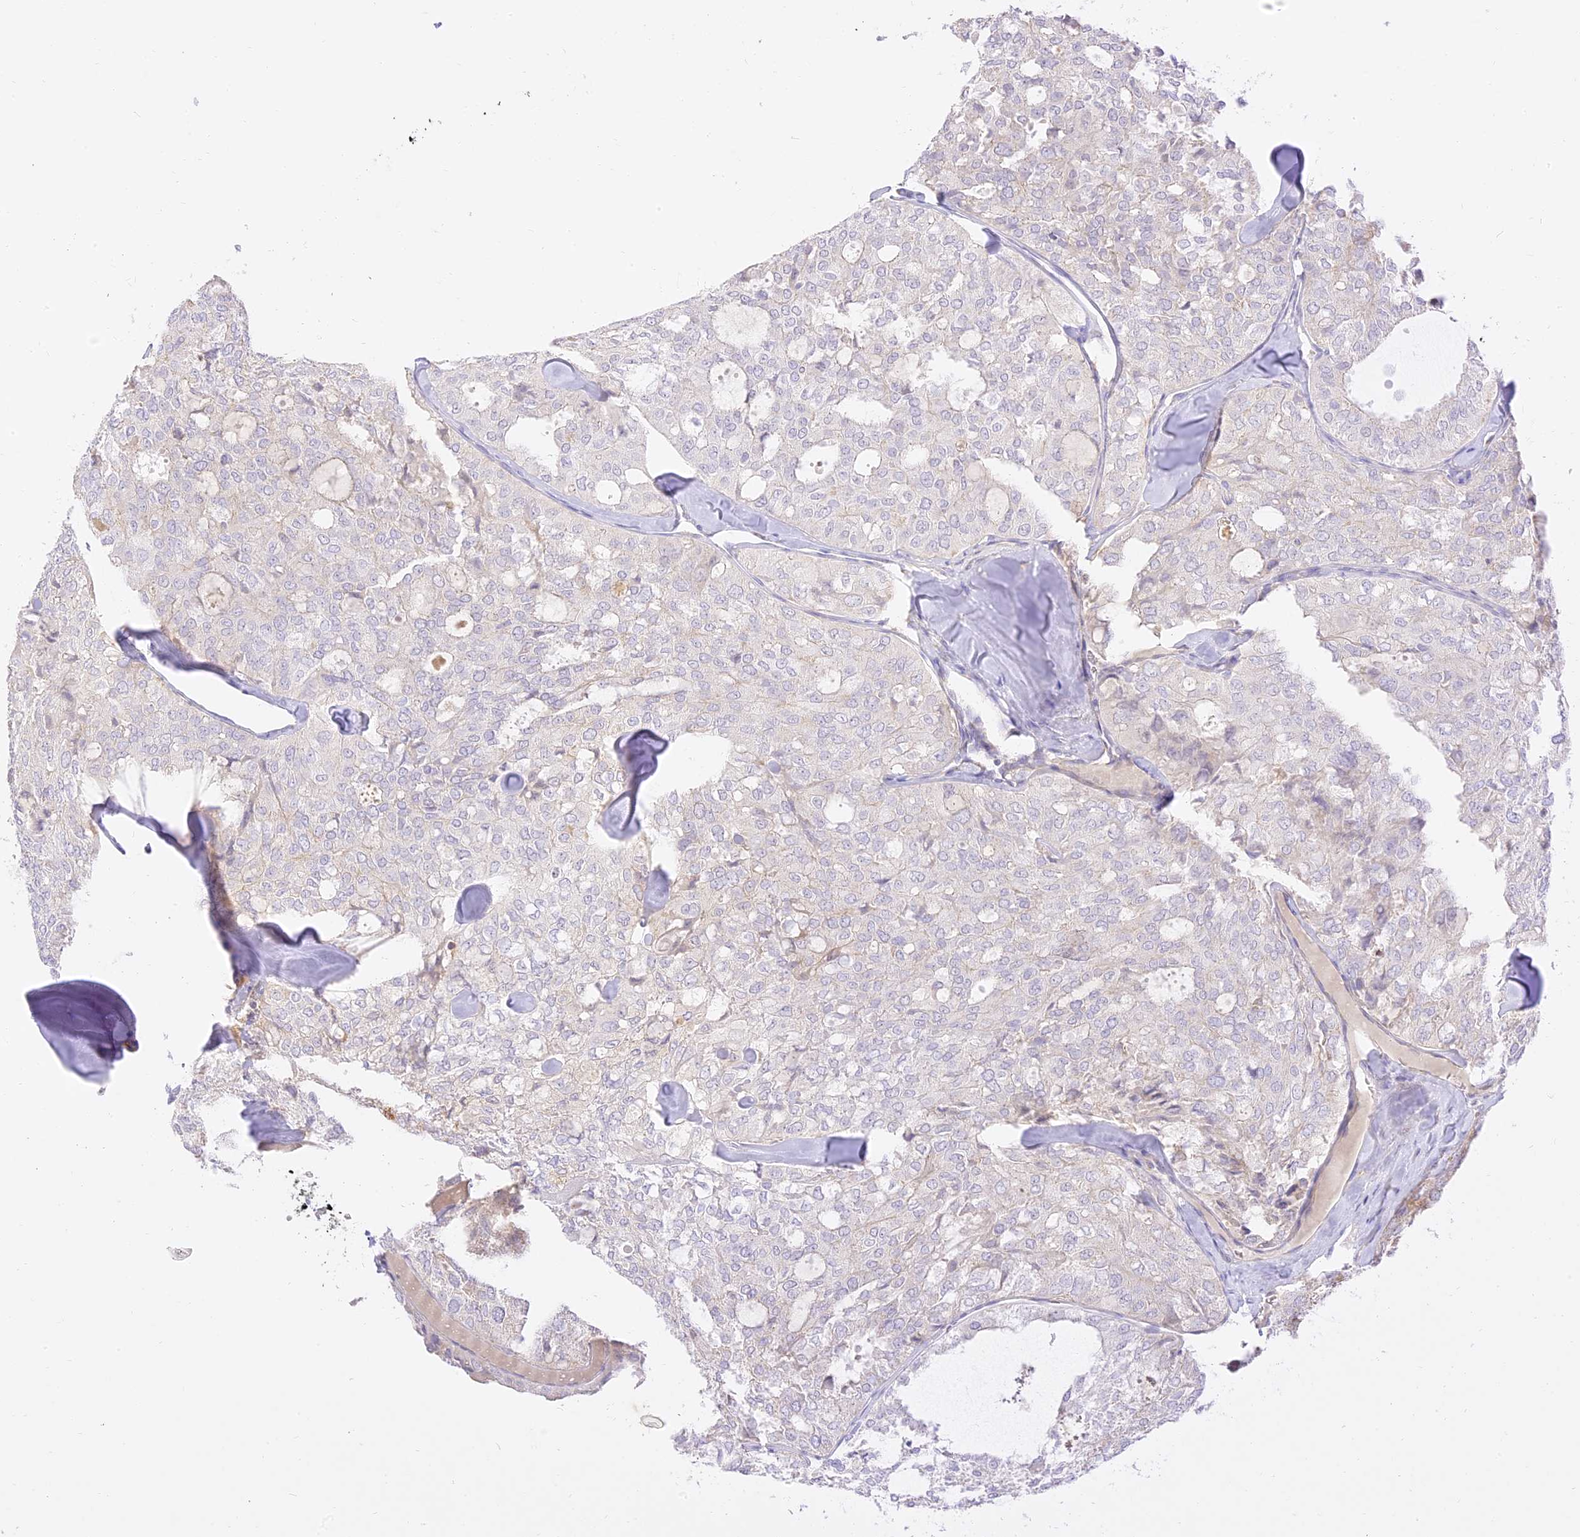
{"staining": {"intensity": "negative", "quantity": "none", "location": "none"}, "tissue": "thyroid cancer", "cell_type": "Tumor cells", "image_type": "cancer", "snomed": [{"axis": "morphology", "description": "Follicular adenoma carcinoma, NOS"}, {"axis": "topography", "description": "Thyroid gland"}], "caption": "Immunohistochemistry (IHC) image of follicular adenoma carcinoma (thyroid) stained for a protein (brown), which exhibits no staining in tumor cells.", "gene": "LRRC15", "patient": {"sex": "male", "age": 75}}